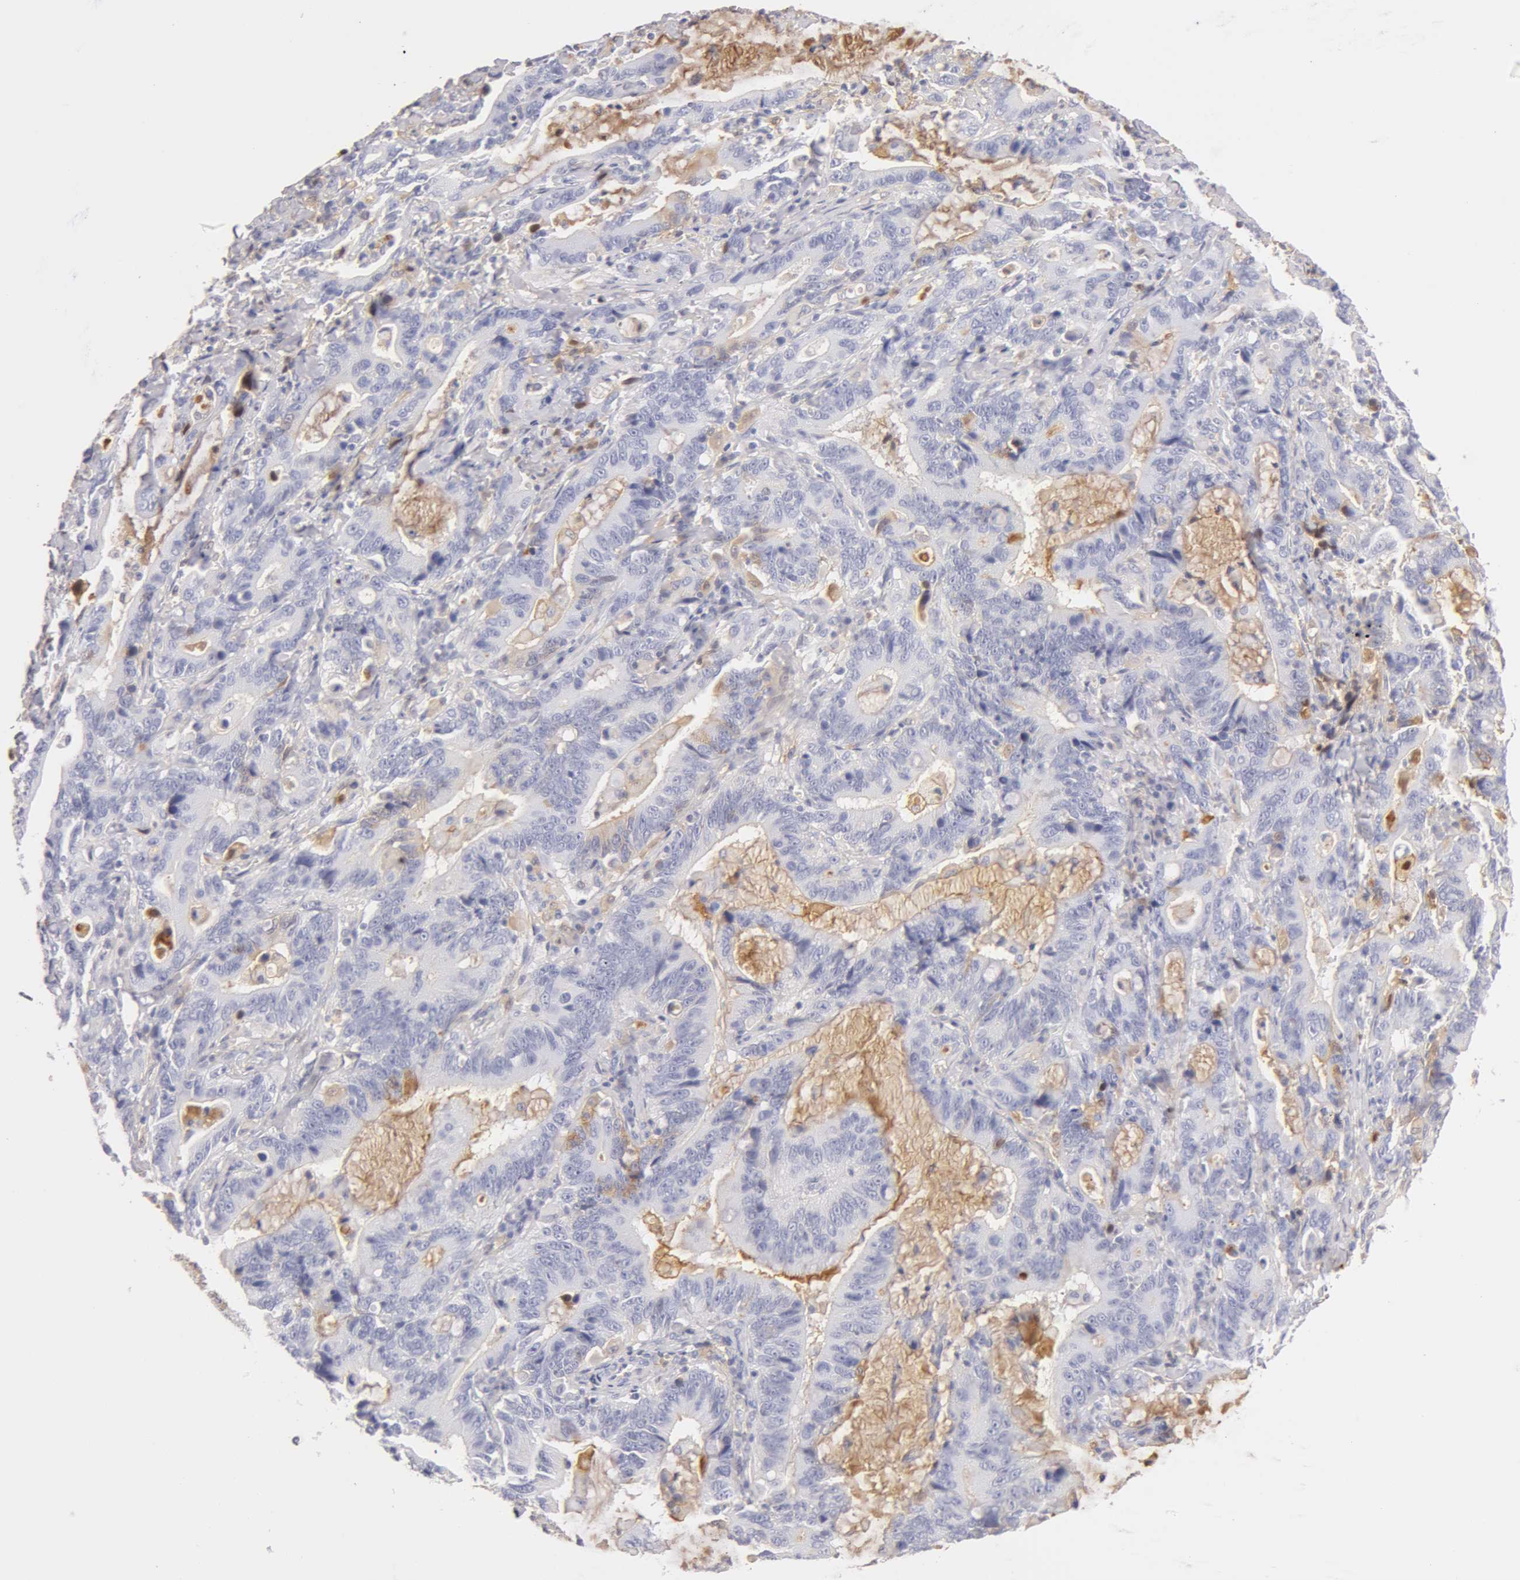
{"staining": {"intensity": "negative", "quantity": "none", "location": "none"}, "tissue": "stomach cancer", "cell_type": "Tumor cells", "image_type": "cancer", "snomed": [{"axis": "morphology", "description": "Adenocarcinoma, NOS"}, {"axis": "topography", "description": "Stomach, upper"}], "caption": "Immunohistochemical staining of human stomach cancer shows no significant positivity in tumor cells.", "gene": "AHSG", "patient": {"sex": "male", "age": 63}}